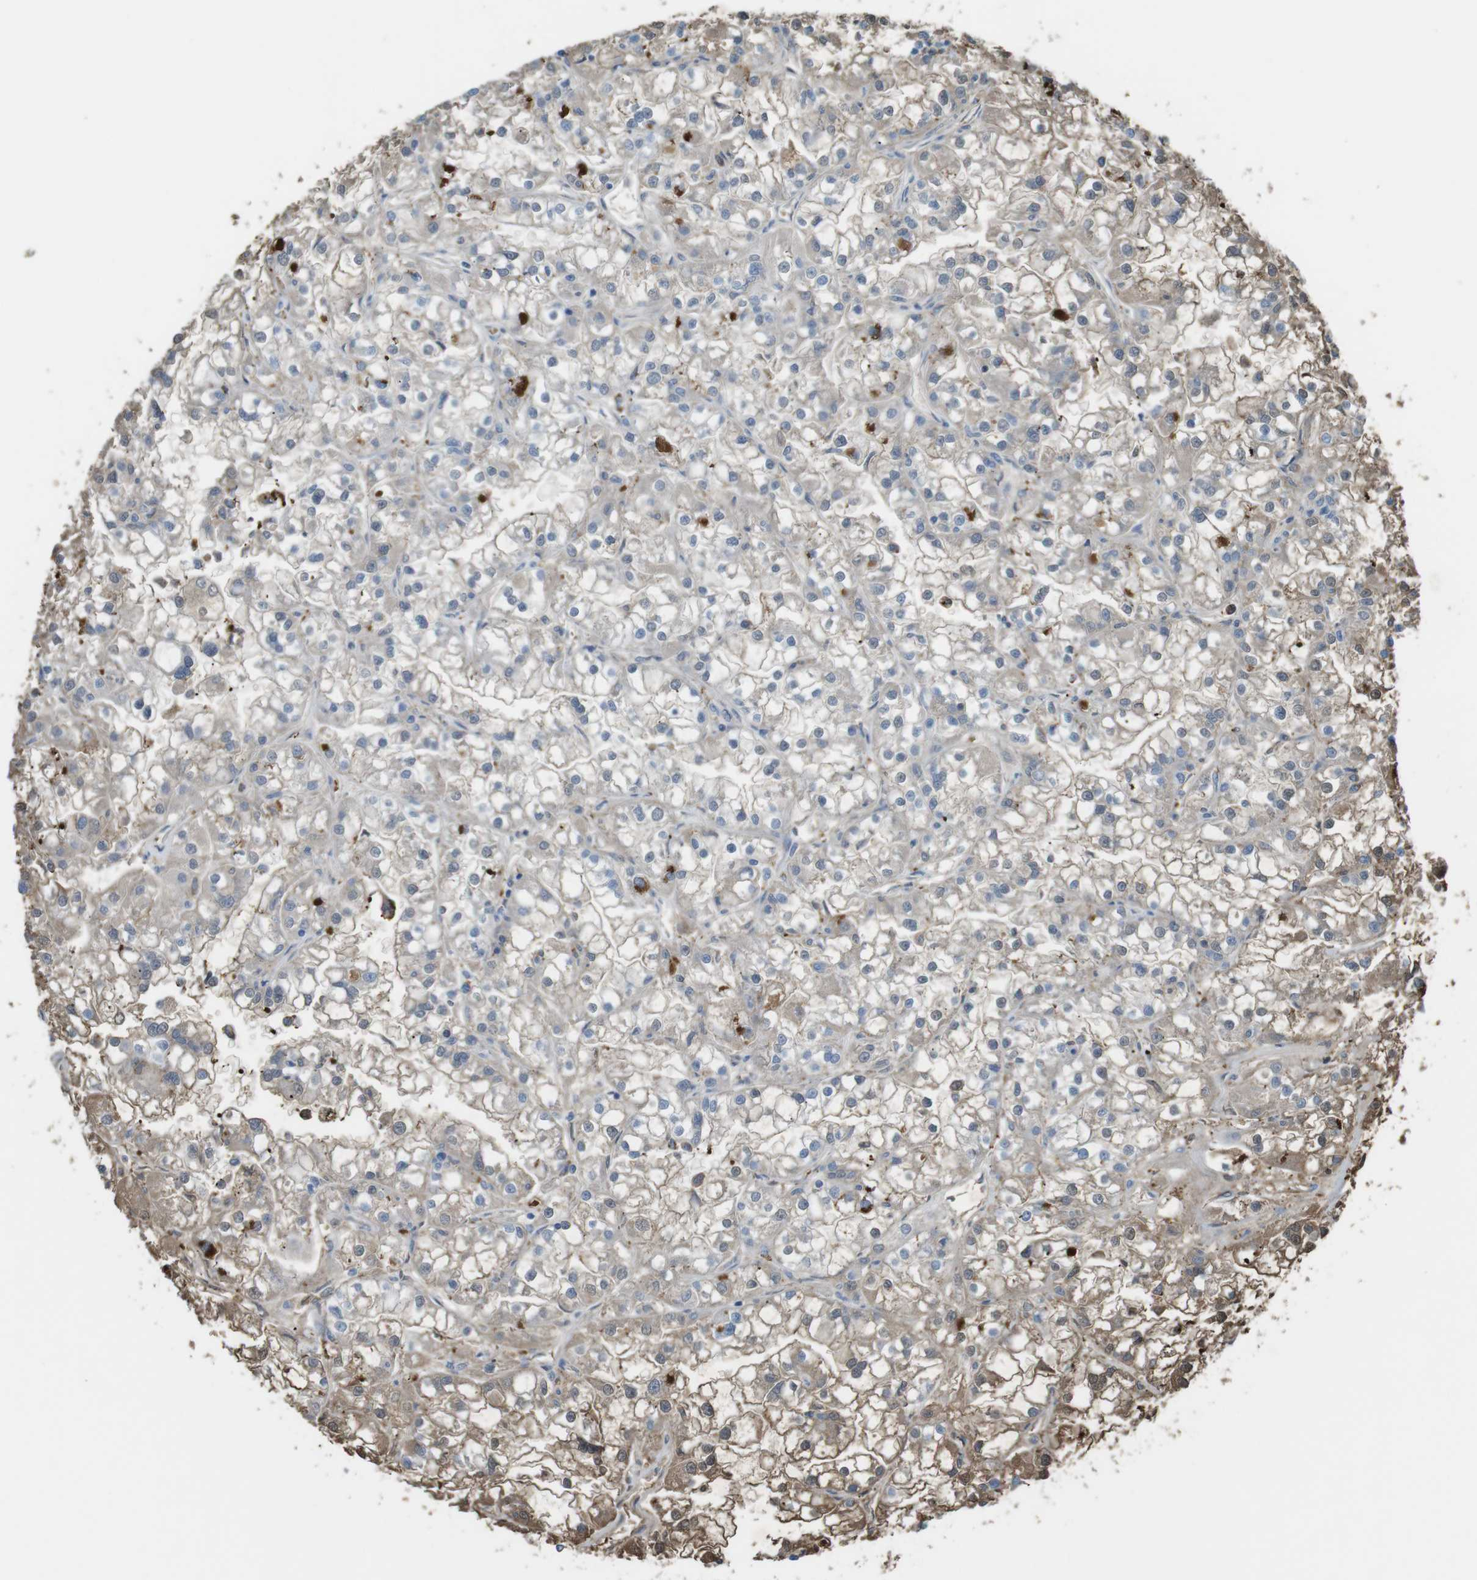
{"staining": {"intensity": "weak", "quantity": "<25%", "location": "cytoplasmic/membranous"}, "tissue": "renal cancer", "cell_type": "Tumor cells", "image_type": "cancer", "snomed": [{"axis": "morphology", "description": "Adenocarcinoma, NOS"}, {"axis": "topography", "description": "Kidney"}], "caption": "This is an immunohistochemistry micrograph of renal adenocarcinoma. There is no staining in tumor cells.", "gene": "LTBP4", "patient": {"sex": "female", "age": 52}}